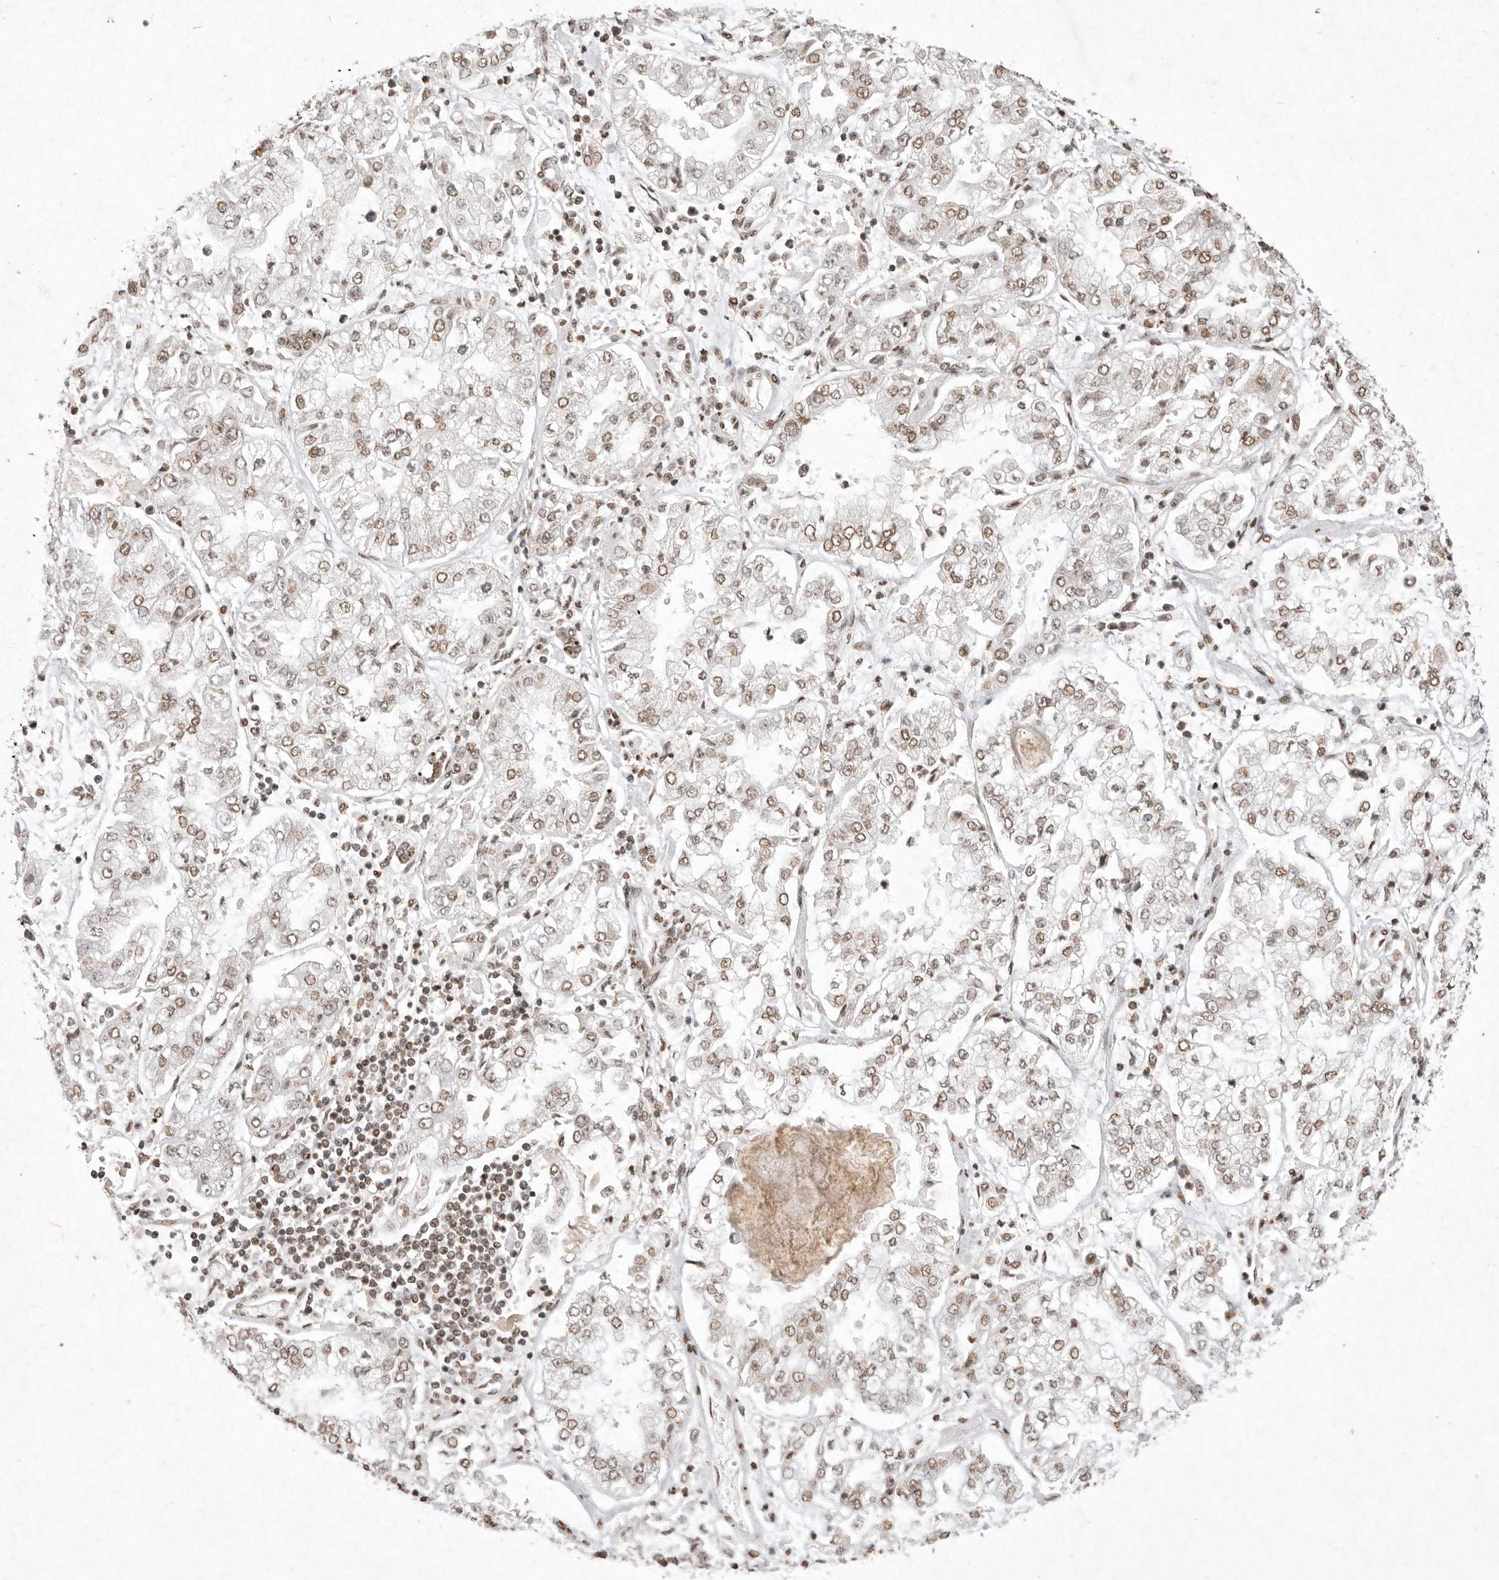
{"staining": {"intensity": "weak", "quantity": ">75%", "location": "nuclear"}, "tissue": "stomach cancer", "cell_type": "Tumor cells", "image_type": "cancer", "snomed": [{"axis": "morphology", "description": "Adenocarcinoma, NOS"}, {"axis": "topography", "description": "Stomach"}], "caption": "Weak nuclear protein expression is seen in about >75% of tumor cells in adenocarcinoma (stomach).", "gene": "NKX3-2", "patient": {"sex": "male", "age": 76}}